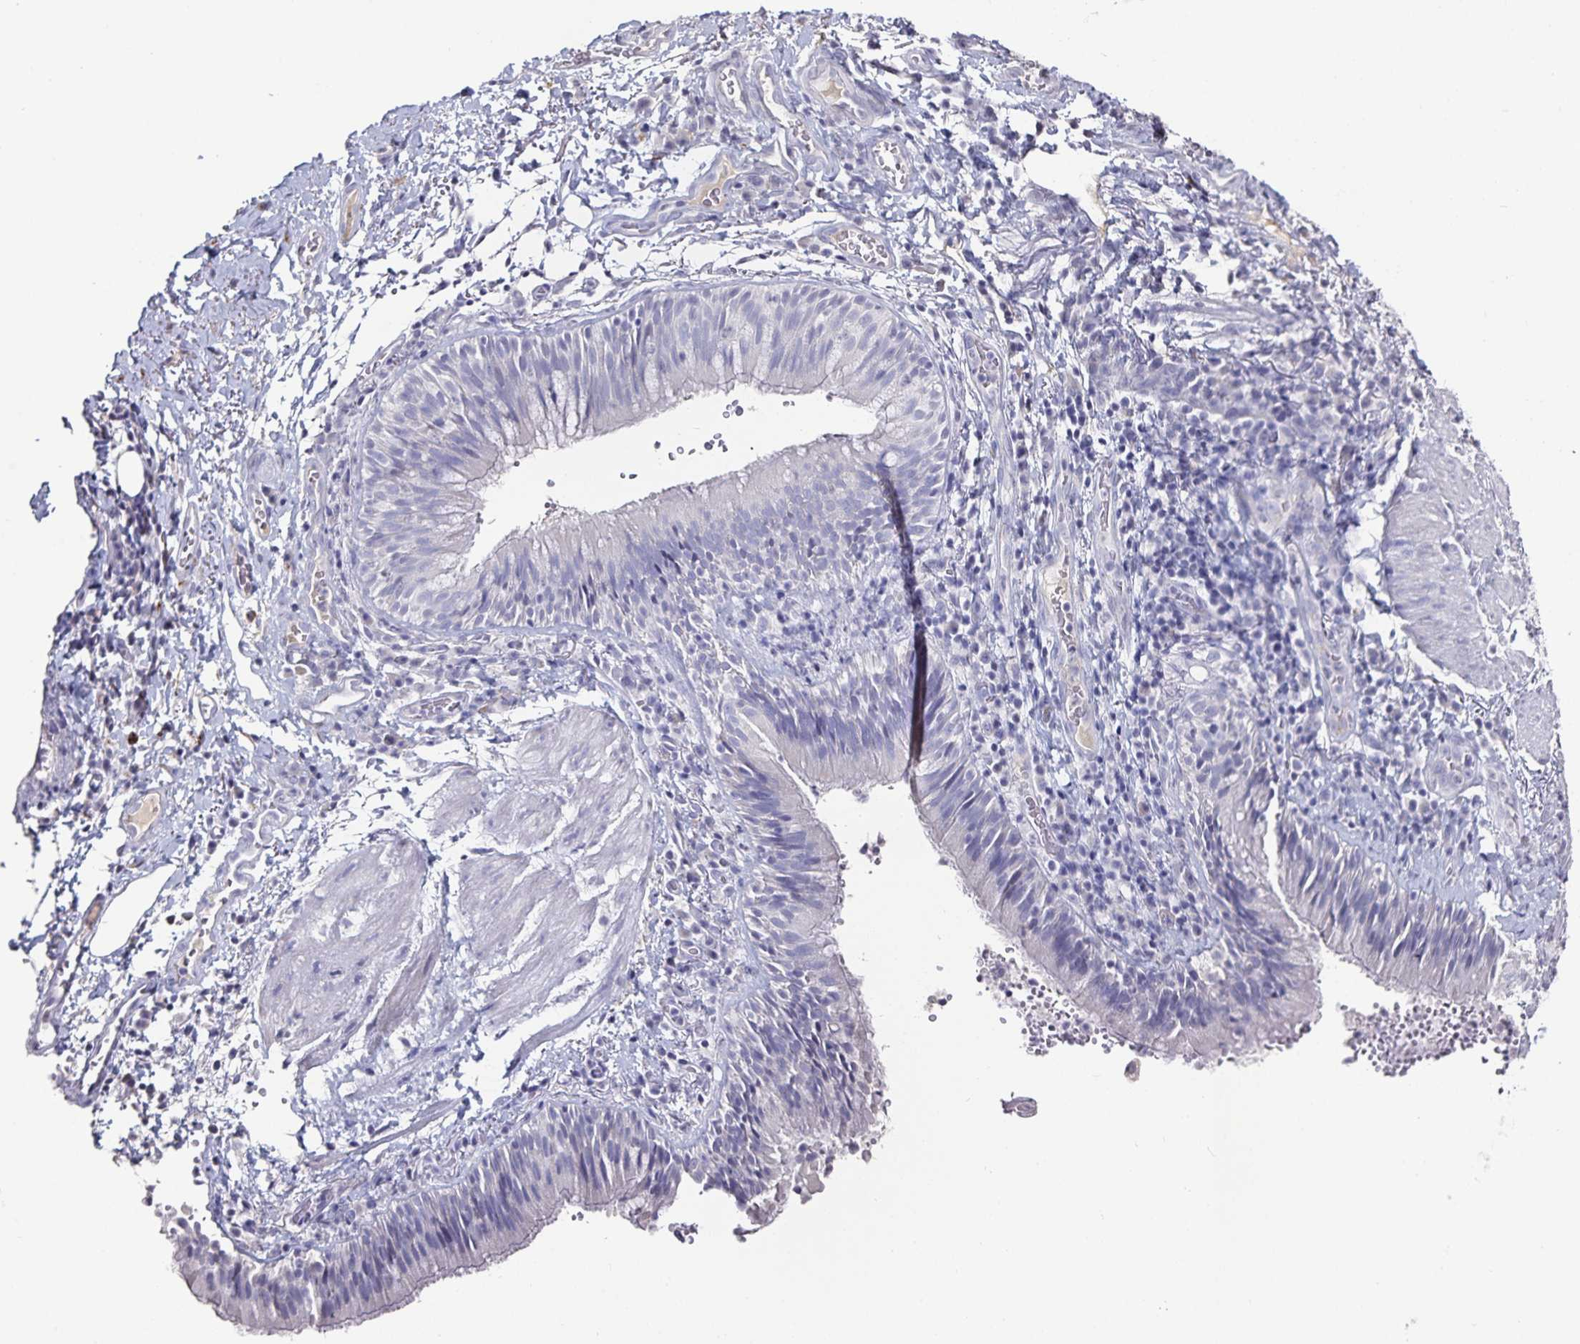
{"staining": {"intensity": "negative", "quantity": "none", "location": "none"}, "tissue": "bronchus", "cell_type": "Respiratory epithelial cells", "image_type": "normal", "snomed": [{"axis": "morphology", "description": "Normal tissue, NOS"}, {"axis": "topography", "description": "Lymph node"}, {"axis": "topography", "description": "Bronchus"}], "caption": "Respiratory epithelial cells are negative for protein expression in unremarkable human bronchus.", "gene": "TTR", "patient": {"sex": "male", "age": 56}}